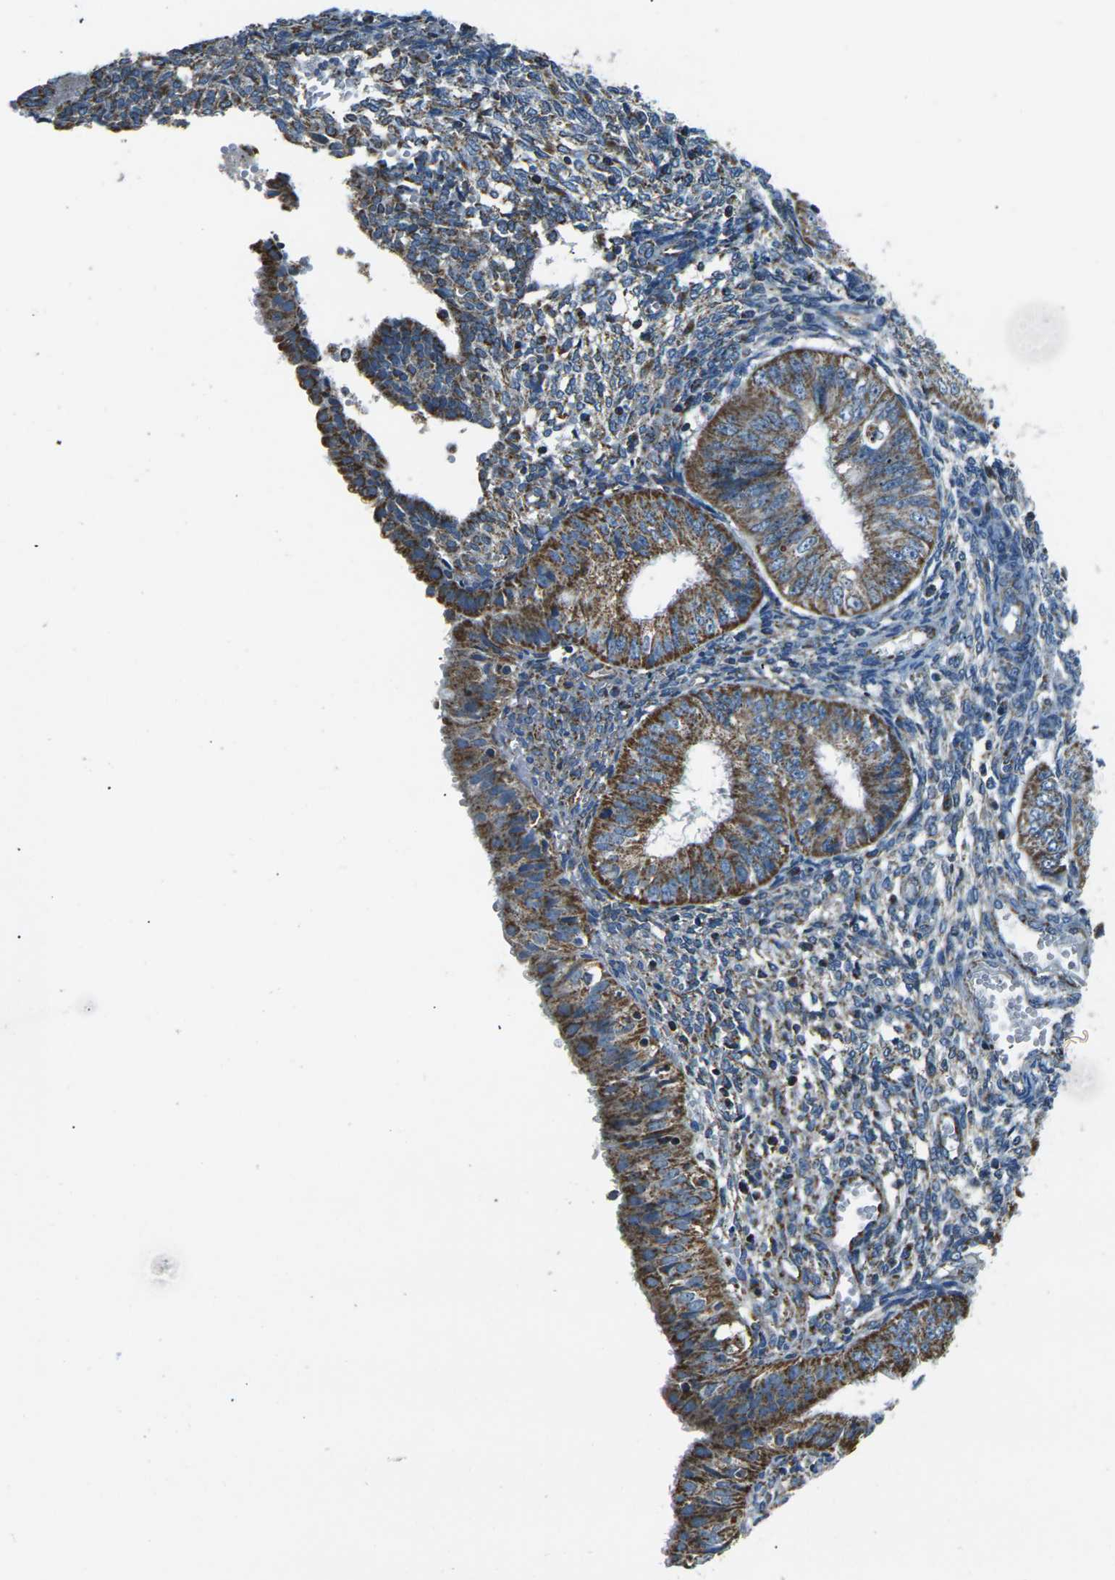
{"staining": {"intensity": "moderate", "quantity": ">75%", "location": "cytoplasmic/membranous"}, "tissue": "endometrial cancer", "cell_type": "Tumor cells", "image_type": "cancer", "snomed": [{"axis": "morphology", "description": "Normal tissue, NOS"}, {"axis": "morphology", "description": "Adenocarcinoma, NOS"}, {"axis": "topography", "description": "Endometrium"}], "caption": "IHC photomicrograph of adenocarcinoma (endometrial) stained for a protein (brown), which displays medium levels of moderate cytoplasmic/membranous staining in about >75% of tumor cells.", "gene": "IRF3", "patient": {"sex": "female", "age": 53}}